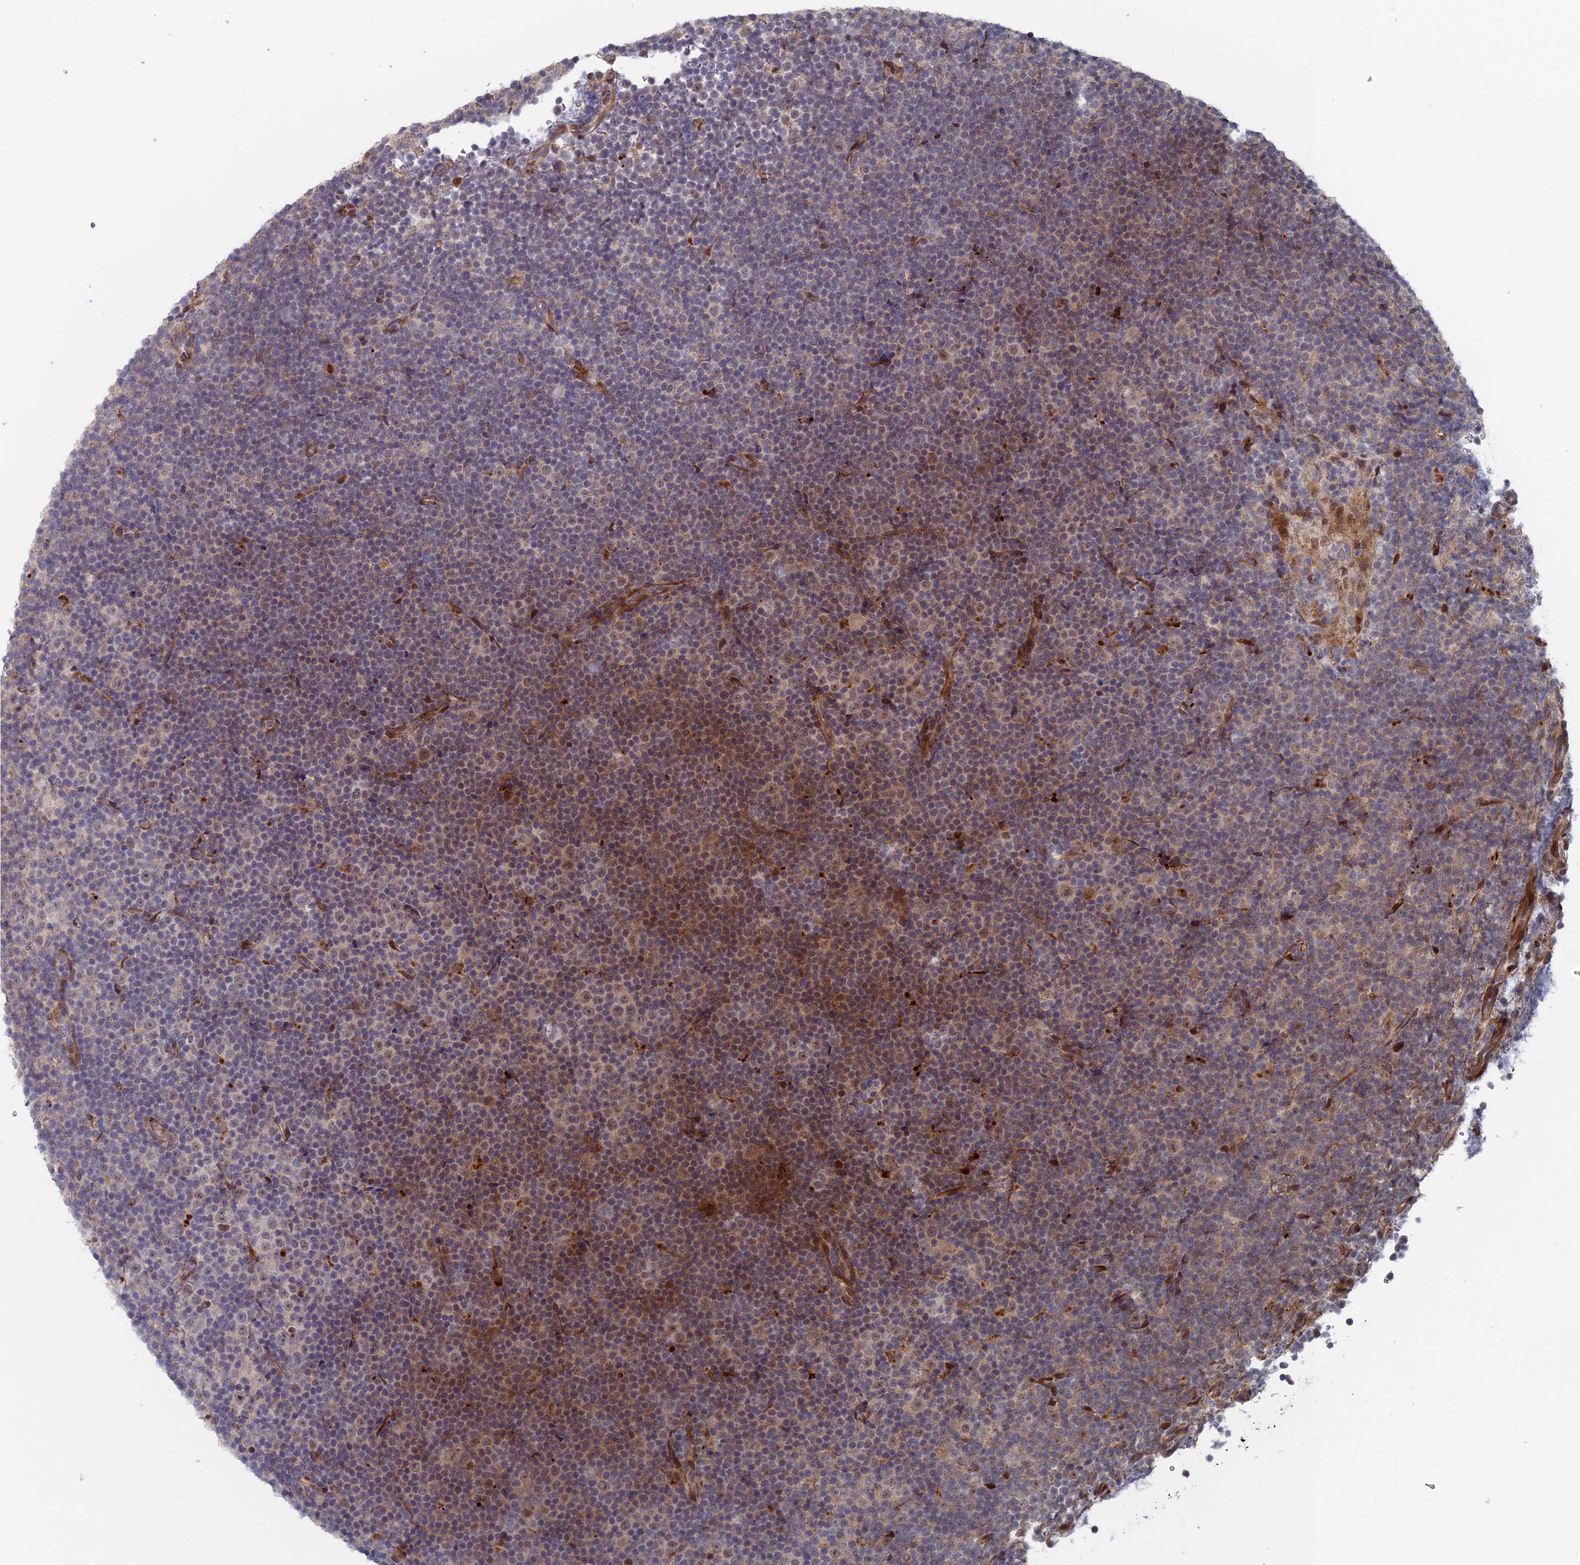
{"staining": {"intensity": "moderate", "quantity": "<25%", "location": "cytoplasmic/membranous,nuclear"}, "tissue": "lymphoma", "cell_type": "Tumor cells", "image_type": "cancer", "snomed": [{"axis": "morphology", "description": "Malignant lymphoma, non-Hodgkin's type, Low grade"}, {"axis": "topography", "description": "Lymph node"}], "caption": "Protein analysis of low-grade malignant lymphoma, non-Hodgkin's type tissue reveals moderate cytoplasmic/membranous and nuclear positivity in about <25% of tumor cells.", "gene": "GTF2IRD1", "patient": {"sex": "female", "age": 67}}